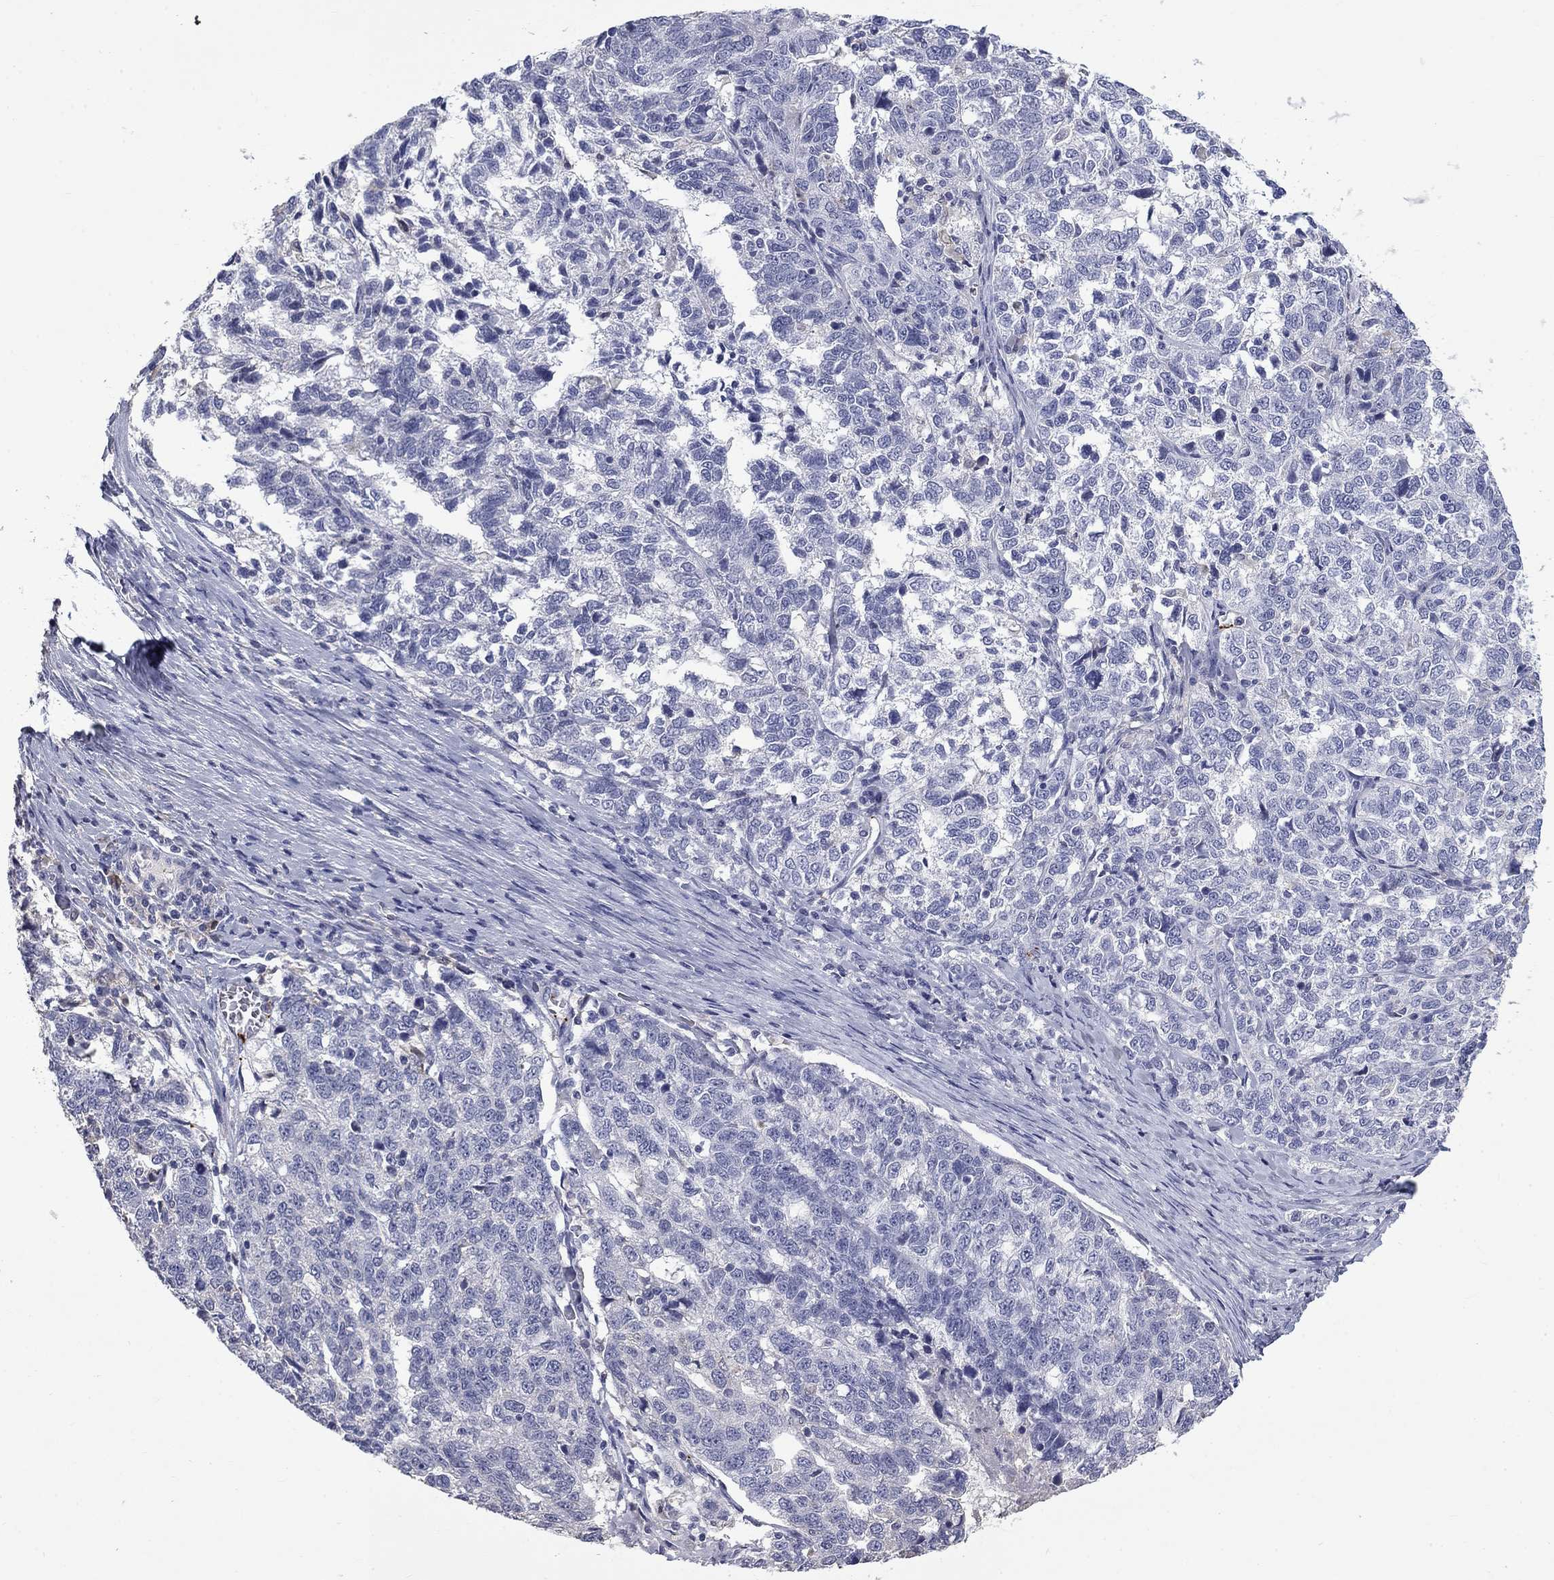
{"staining": {"intensity": "negative", "quantity": "none", "location": "none"}, "tissue": "ovarian cancer", "cell_type": "Tumor cells", "image_type": "cancer", "snomed": [{"axis": "morphology", "description": "Cystadenocarcinoma, serous, NOS"}, {"axis": "topography", "description": "Ovary"}], "caption": "DAB immunohistochemical staining of human ovarian cancer (serous cystadenocarcinoma) shows no significant staining in tumor cells. (DAB immunohistochemistry visualized using brightfield microscopy, high magnification).", "gene": "PLEK", "patient": {"sex": "female", "age": 71}}